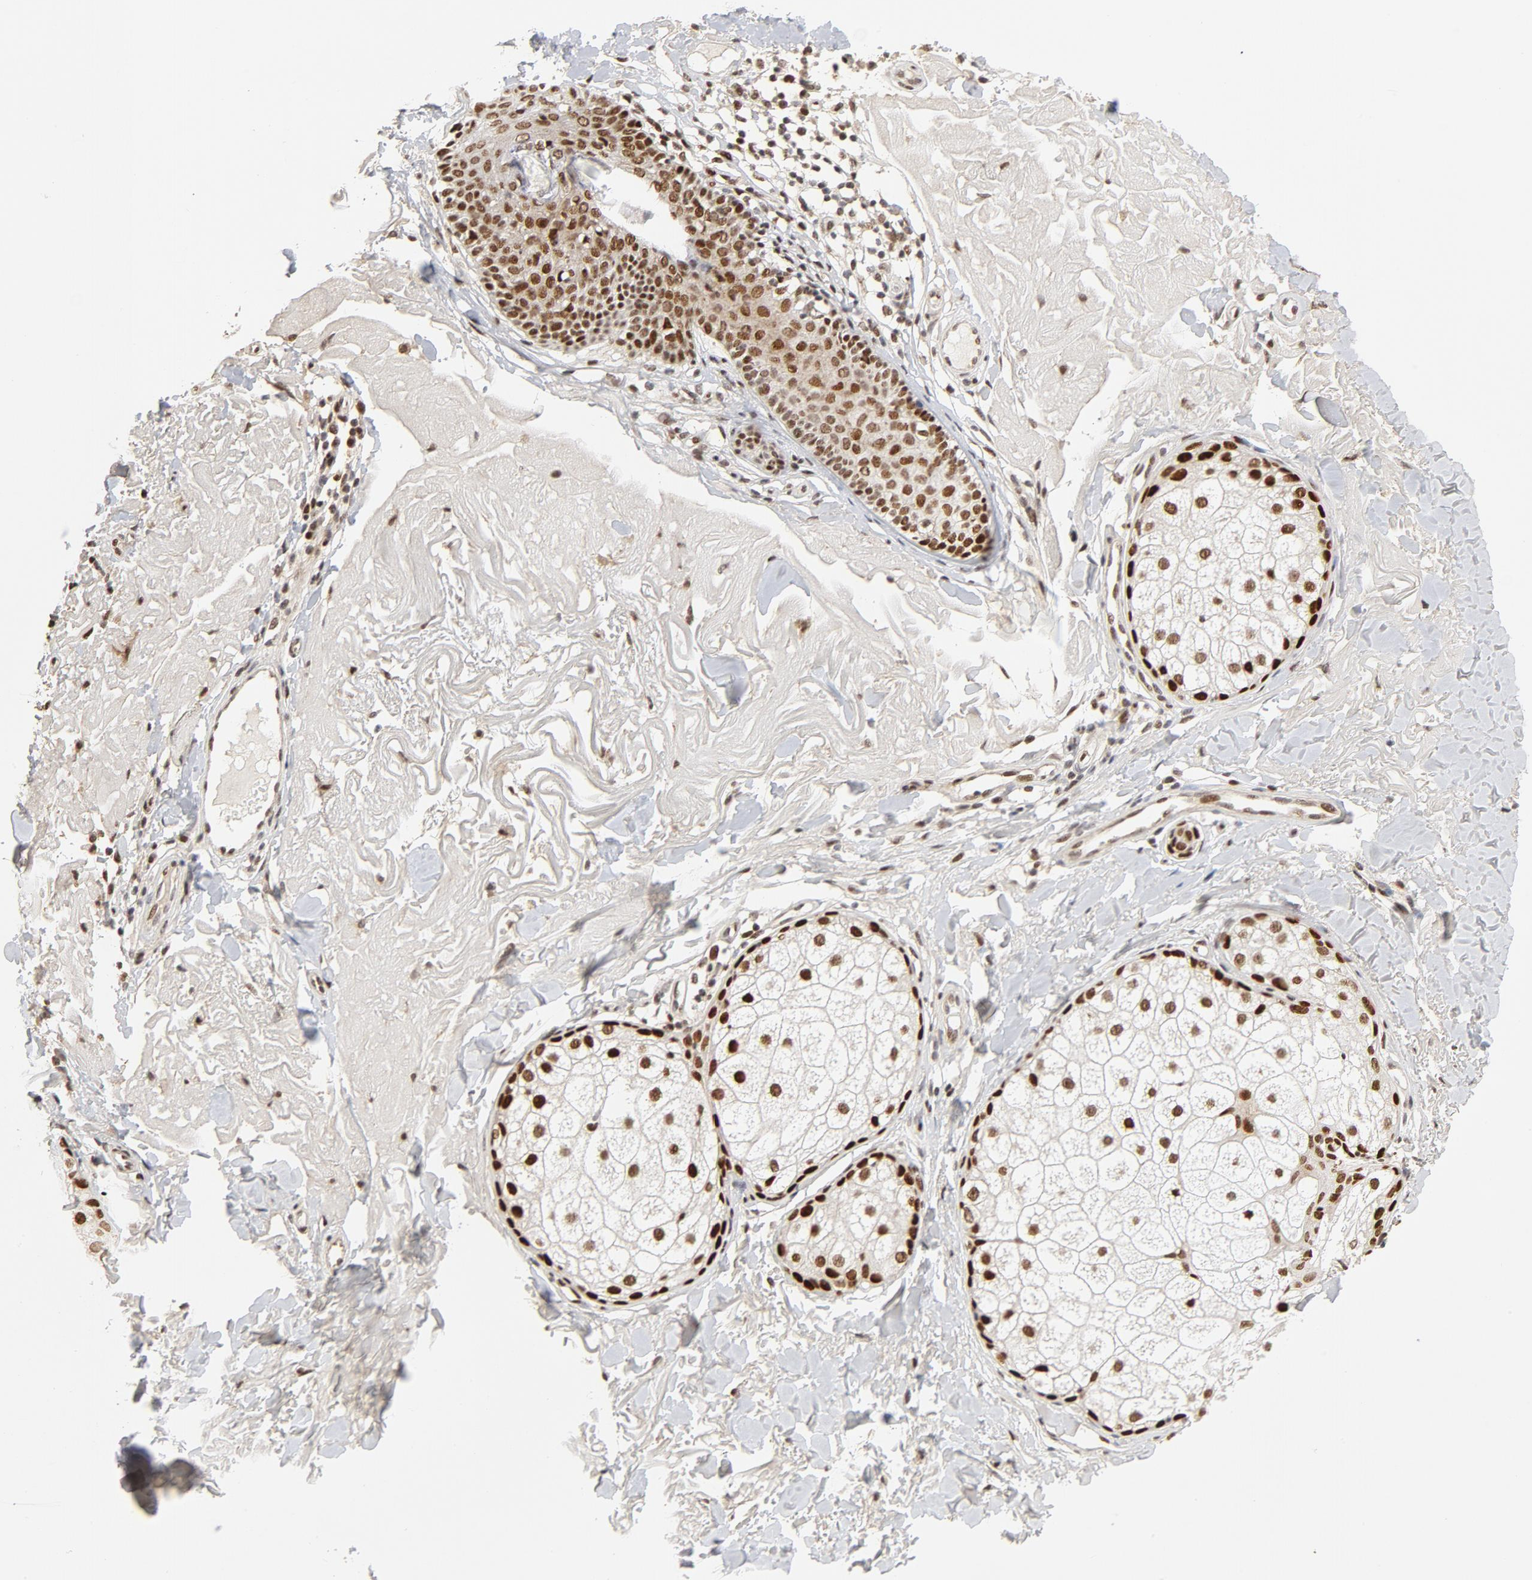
{"staining": {"intensity": "moderate", "quantity": ">75%", "location": "nuclear"}, "tissue": "skin cancer", "cell_type": "Tumor cells", "image_type": "cancer", "snomed": [{"axis": "morphology", "description": "Normal tissue, NOS"}, {"axis": "morphology", "description": "Basal cell carcinoma"}, {"axis": "topography", "description": "Skin"}], "caption": "Skin basal cell carcinoma stained with a protein marker exhibits moderate staining in tumor cells.", "gene": "GTF2I", "patient": {"sex": "male", "age": 77}}